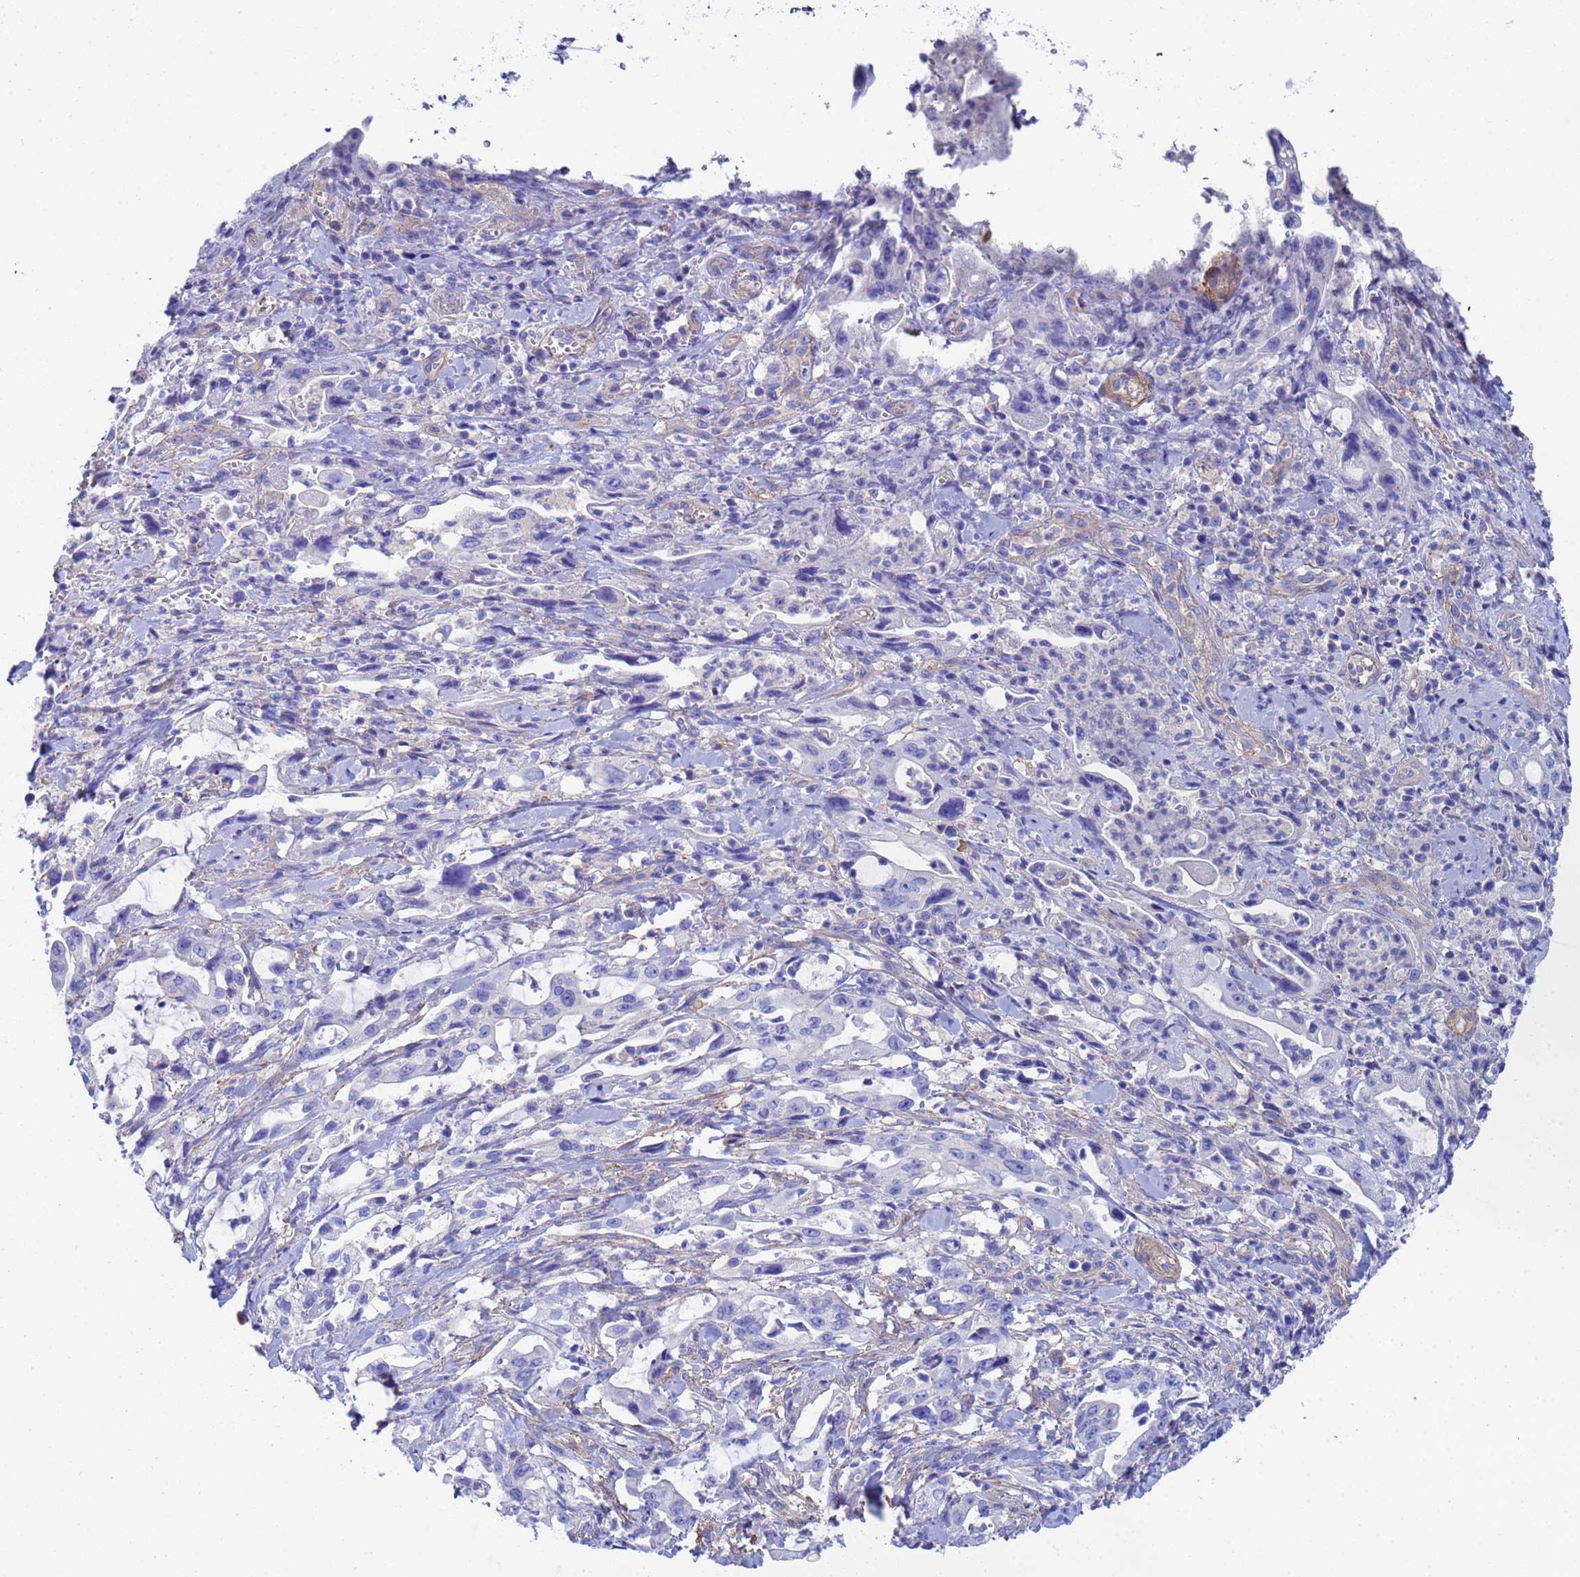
{"staining": {"intensity": "negative", "quantity": "none", "location": "none"}, "tissue": "pancreatic cancer", "cell_type": "Tumor cells", "image_type": "cancer", "snomed": [{"axis": "morphology", "description": "Adenocarcinoma, NOS"}, {"axis": "topography", "description": "Pancreas"}], "caption": "Pancreatic cancer stained for a protein using immunohistochemistry (IHC) displays no staining tumor cells.", "gene": "CST4", "patient": {"sex": "female", "age": 61}}